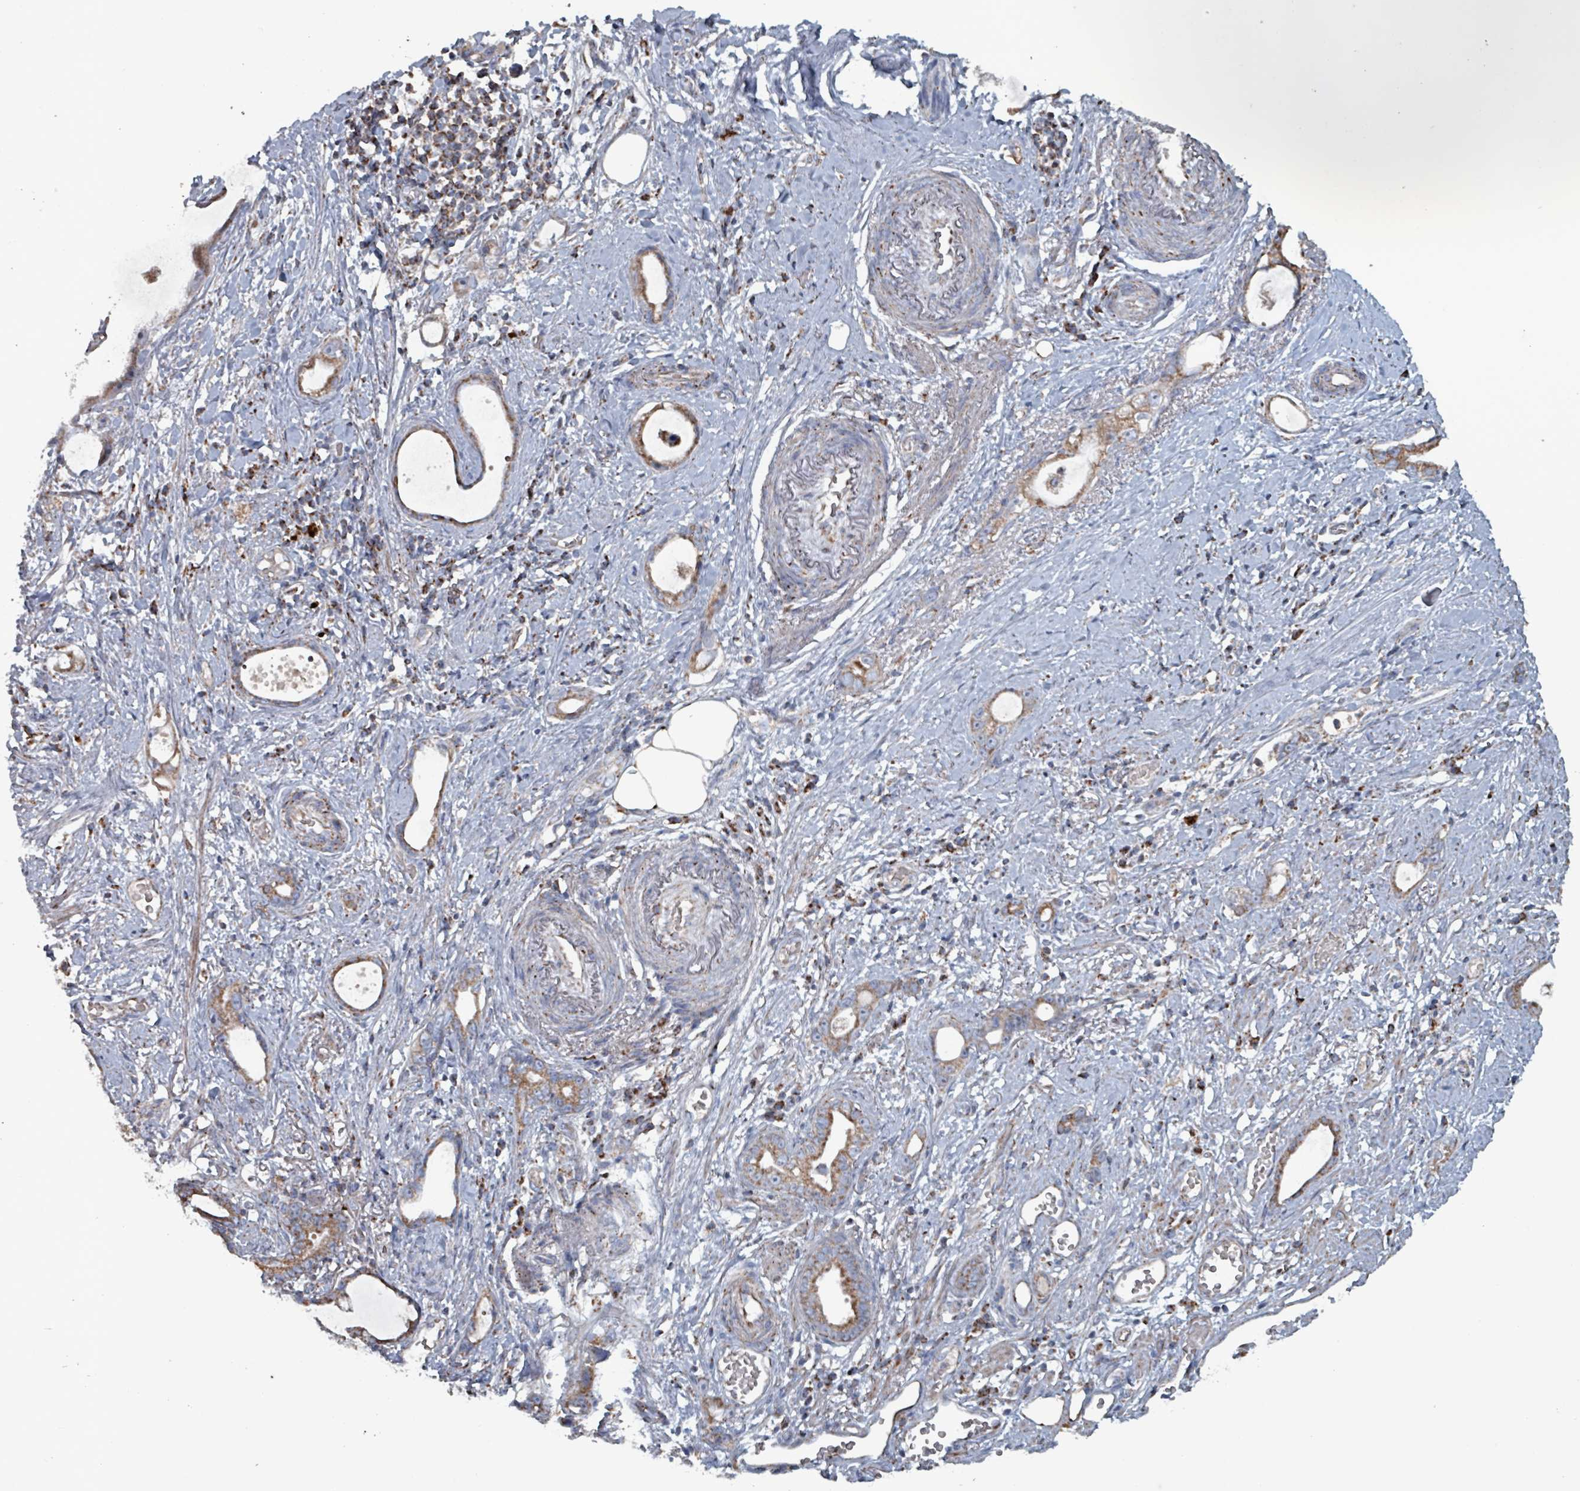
{"staining": {"intensity": "moderate", "quantity": ">75%", "location": "cytoplasmic/membranous"}, "tissue": "stomach cancer", "cell_type": "Tumor cells", "image_type": "cancer", "snomed": [{"axis": "morphology", "description": "Adenocarcinoma, NOS"}, {"axis": "topography", "description": "Stomach"}], "caption": "Immunohistochemical staining of adenocarcinoma (stomach) demonstrates moderate cytoplasmic/membranous protein staining in approximately >75% of tumor cells.", "gene": "ABHD18", "patient": {"sex": "male", "age": 55}}